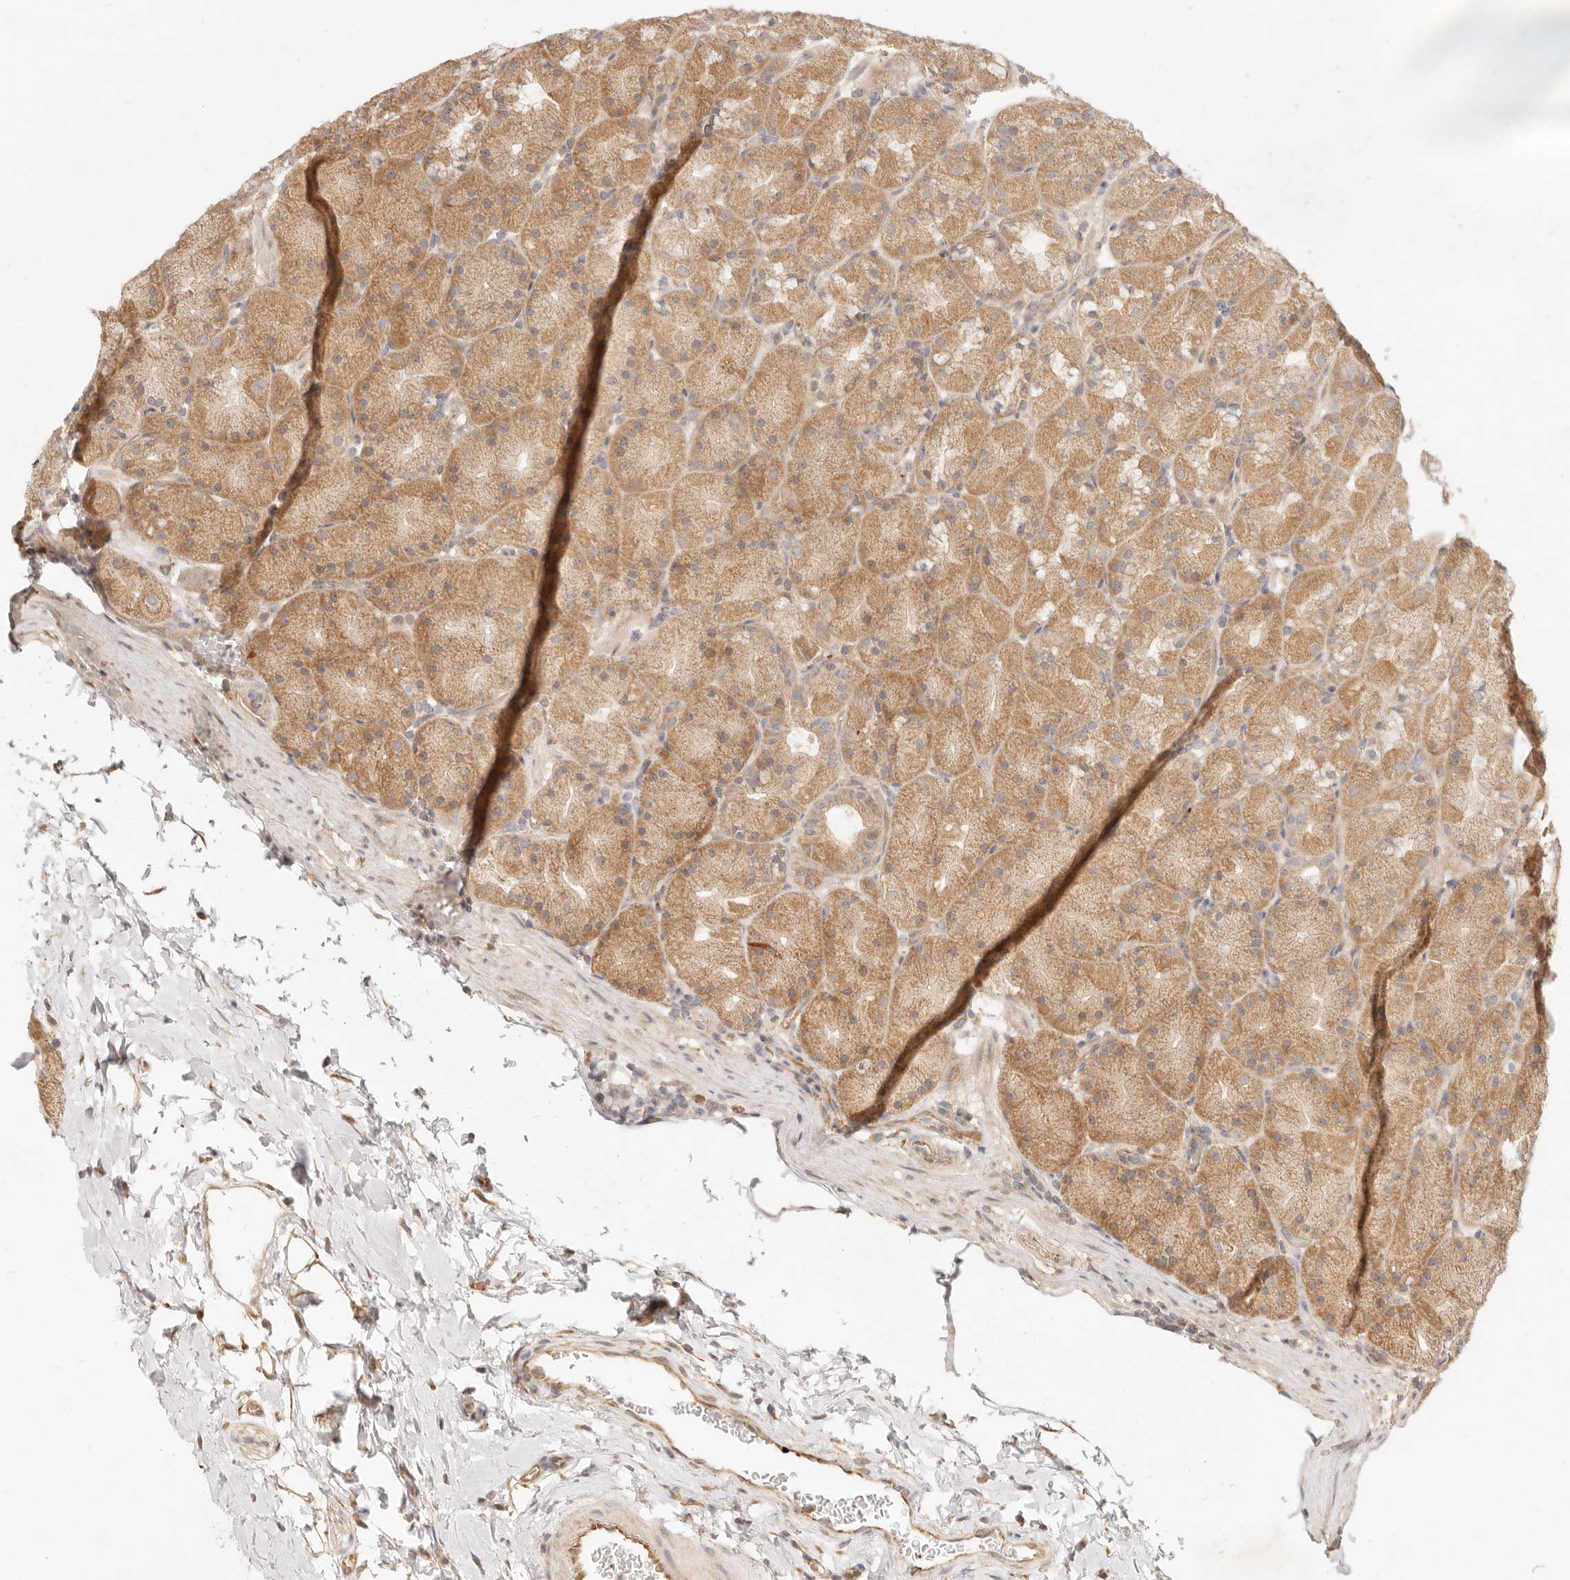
{"staining": {"intensity": "moderate", "quantity": ">75%", "location": "cytoplasmic/membranous"}, "tissue": "stomach", "cell_type": "Glandular cells", "image_type": "normal", "snomed": [{"axis": "morphology", "description": "Normal tissue, NOS"}, {"axis": "topography", "description": "Stomach, upper"}, {"axis": "topography", "description": "Stomach"}], "caption": "IHC (DAB (3,3'-diaminobenzidine)) staining of benign human stomach demonstrates moderate cytoplasmic/membranous protein positivity in approximately >75% of glandular cells.", "gene": "UBXN10", "patient": {"sex": "male", "age": 48}}